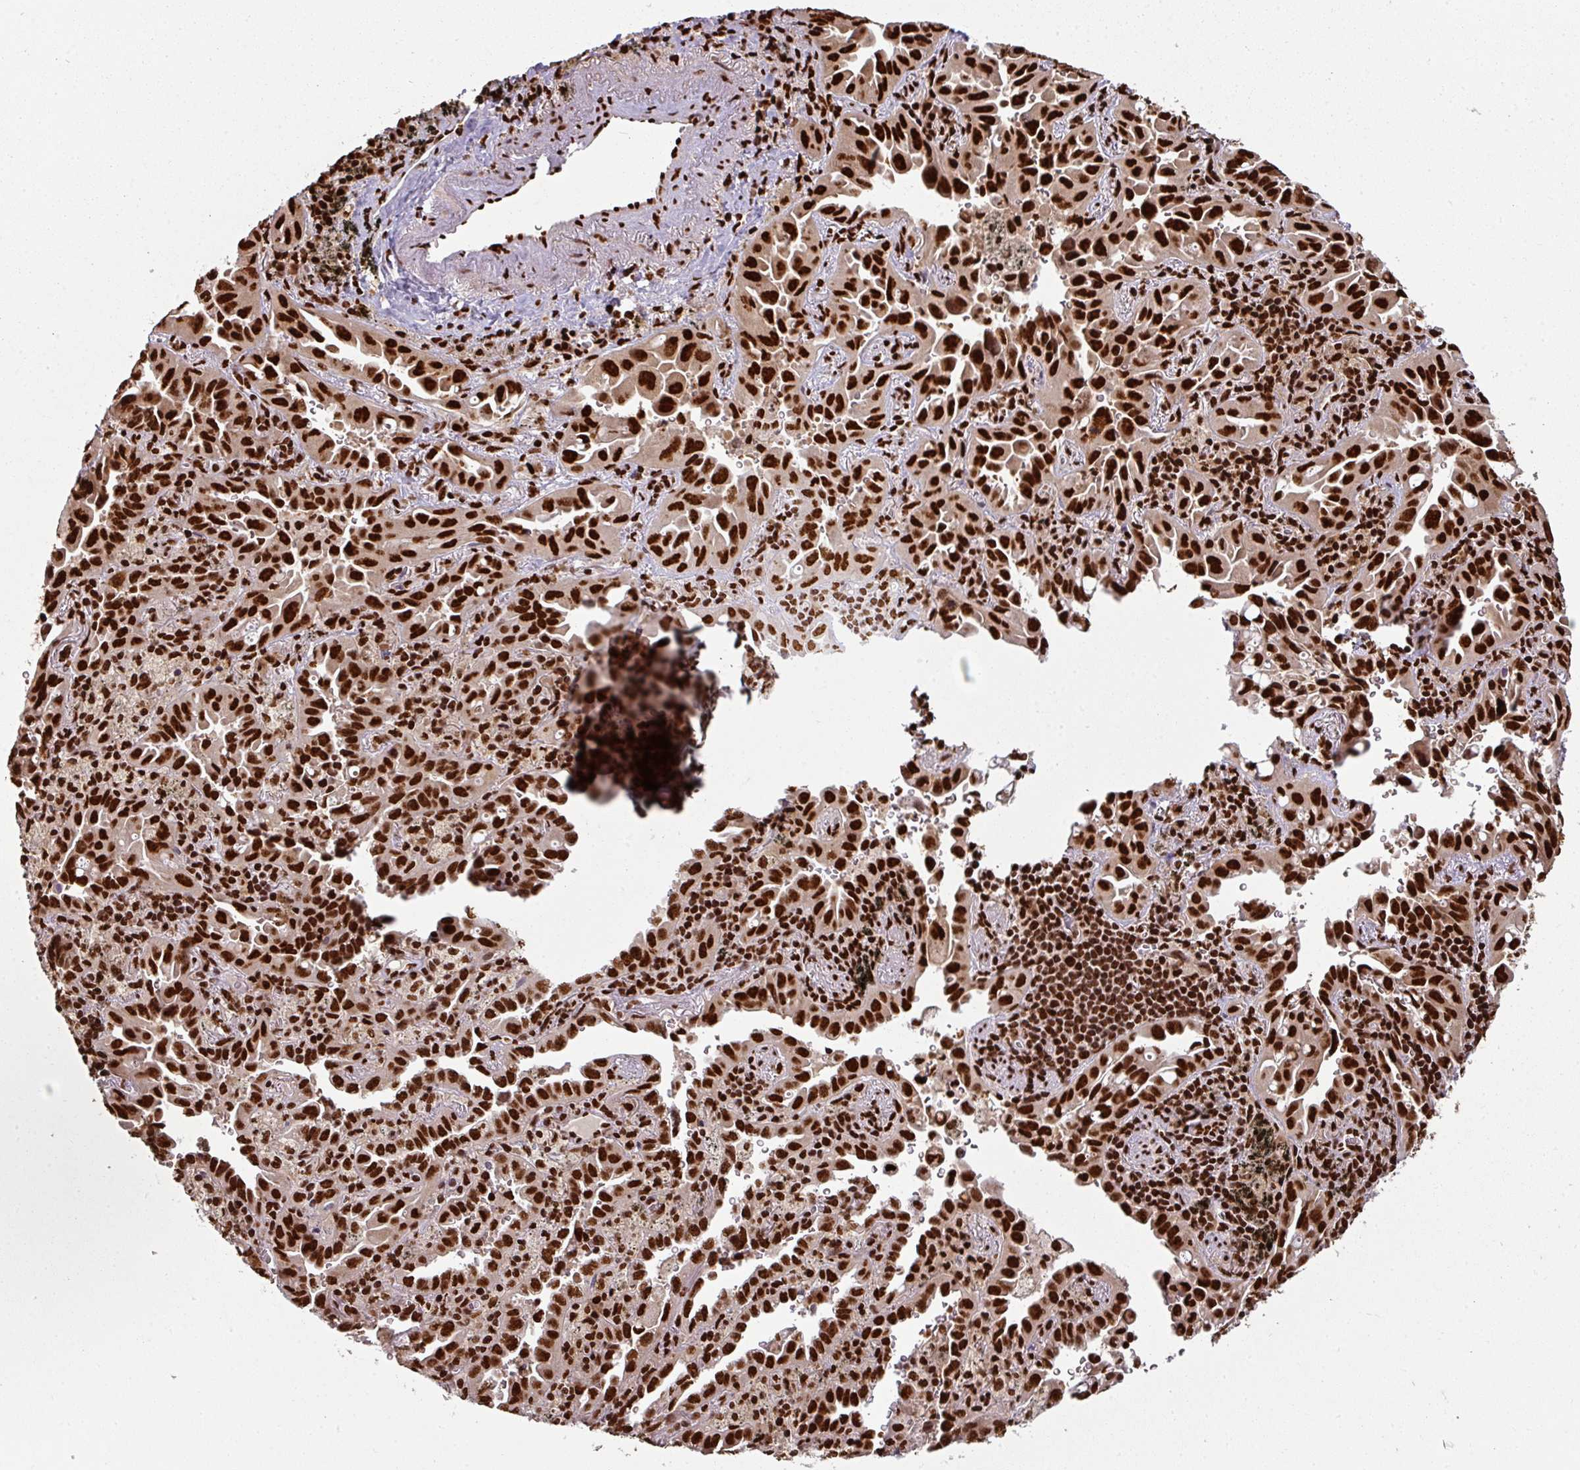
{"staining": {"intensity": "strong", "quantity": ">75%", "location": "nuclear"}, "tissue": "lung cancer", "cell_type": "Tumor cells", "image_type": "cancer", "snomed": [{"axis": "morphology", "description": "Adenocarcinoma, NOS"}, {"axis": "topography", "description": "Lung"}], "caption": "Lung cancer (adenocarcinoma) tissue displays strong nuclear staining in about >75% of tumor cells, visualized by immunohistochemistry.", "gene": "SIK3", "patient": {"sex": "male", "age": 68}}